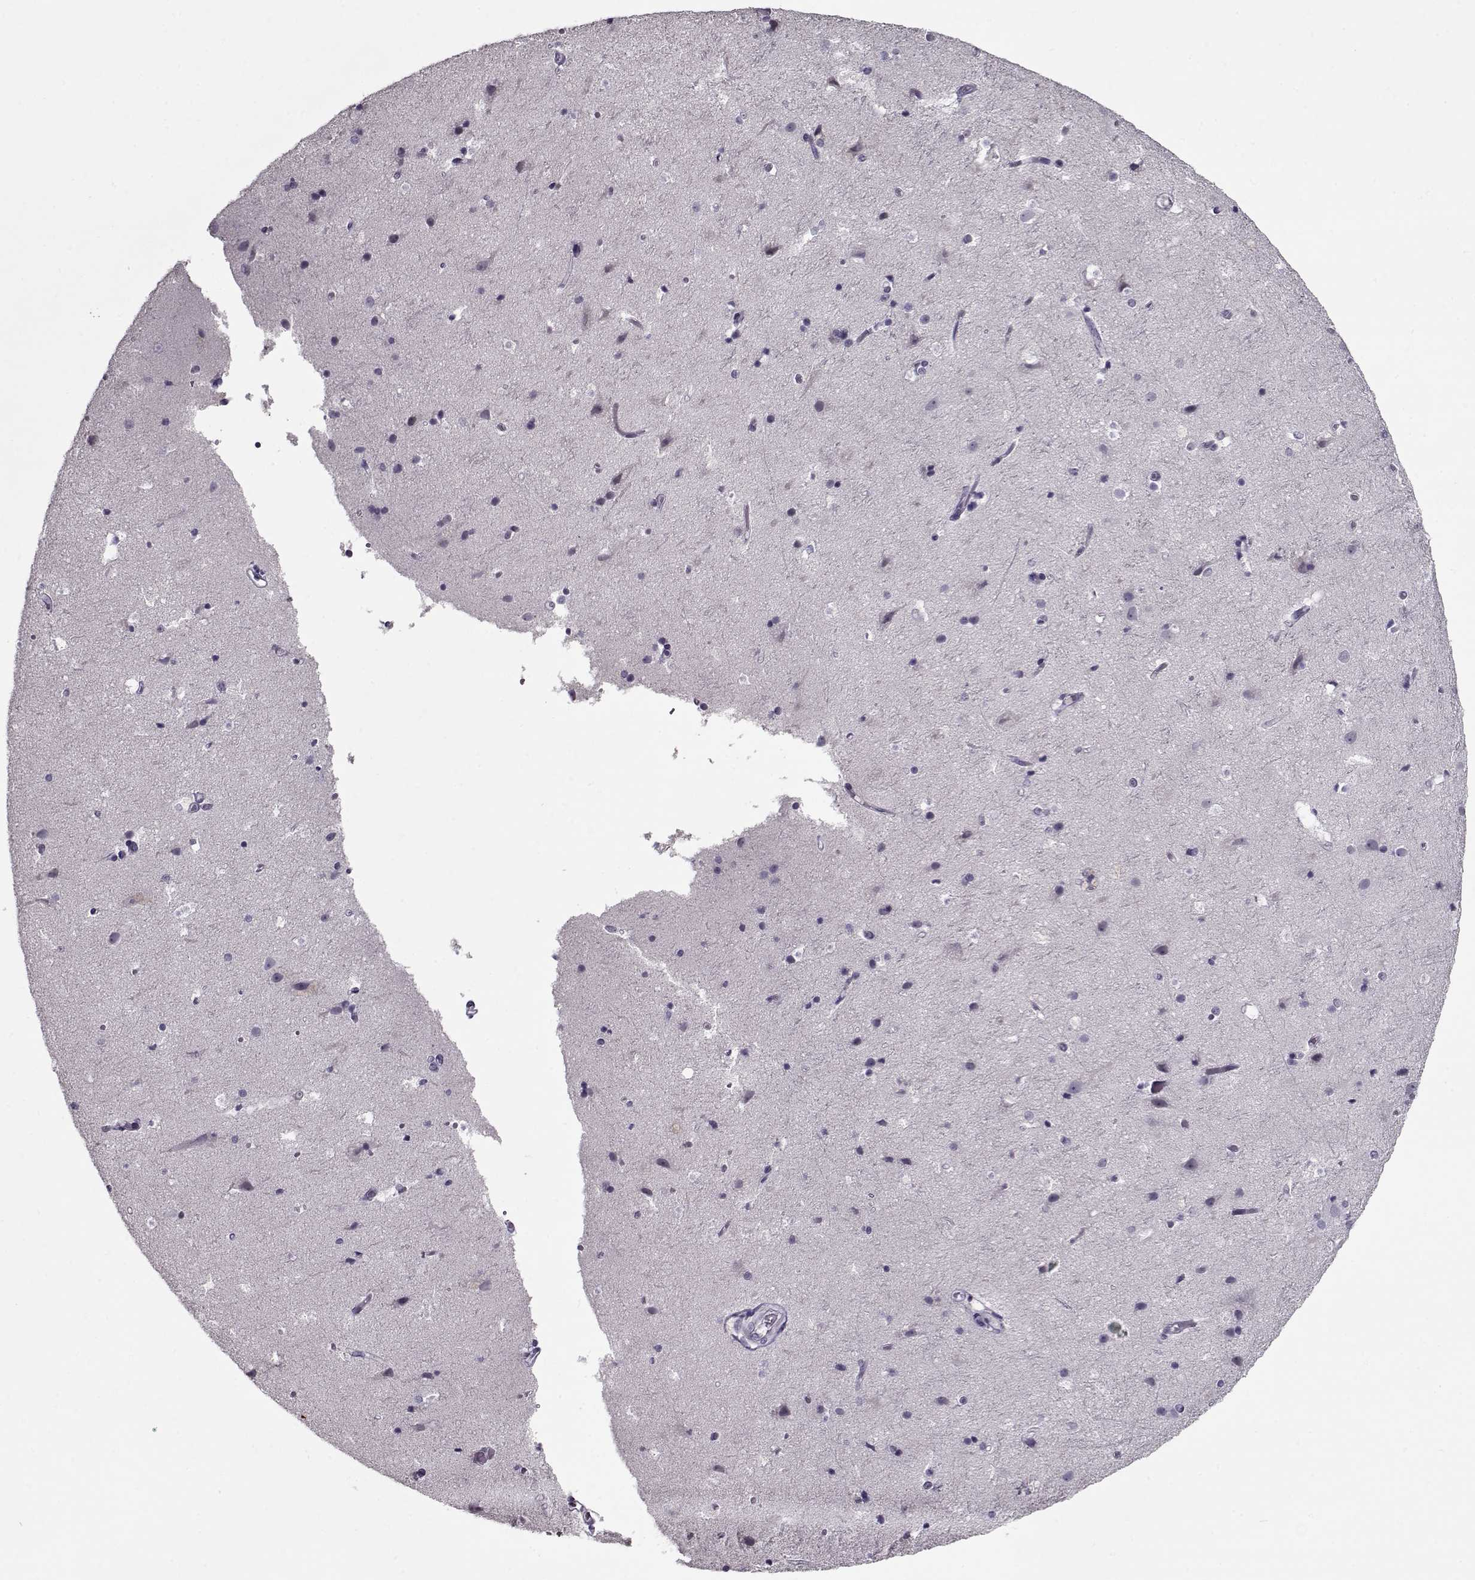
{"staining": {"intensity": "negative", "quantity": "none", "location": "none"}, "tissue": "cerebral cortex", "cell_type": "Endothelial cells", "image_type": "normal", "snomed": [{"axis": "morphology", "description": "Normal tissue, NOS"}, {"axis": "topography", "description": "Cerebral cortex"}], "caption": "Endothelial cells show no significant protein positivity in benign cerebral cortex. (Immunohistochemistry (ihc), brightfield microscopy, high magnification).", "gene": "SEC16B", "patient": {"sex": "female", "age": 52}}